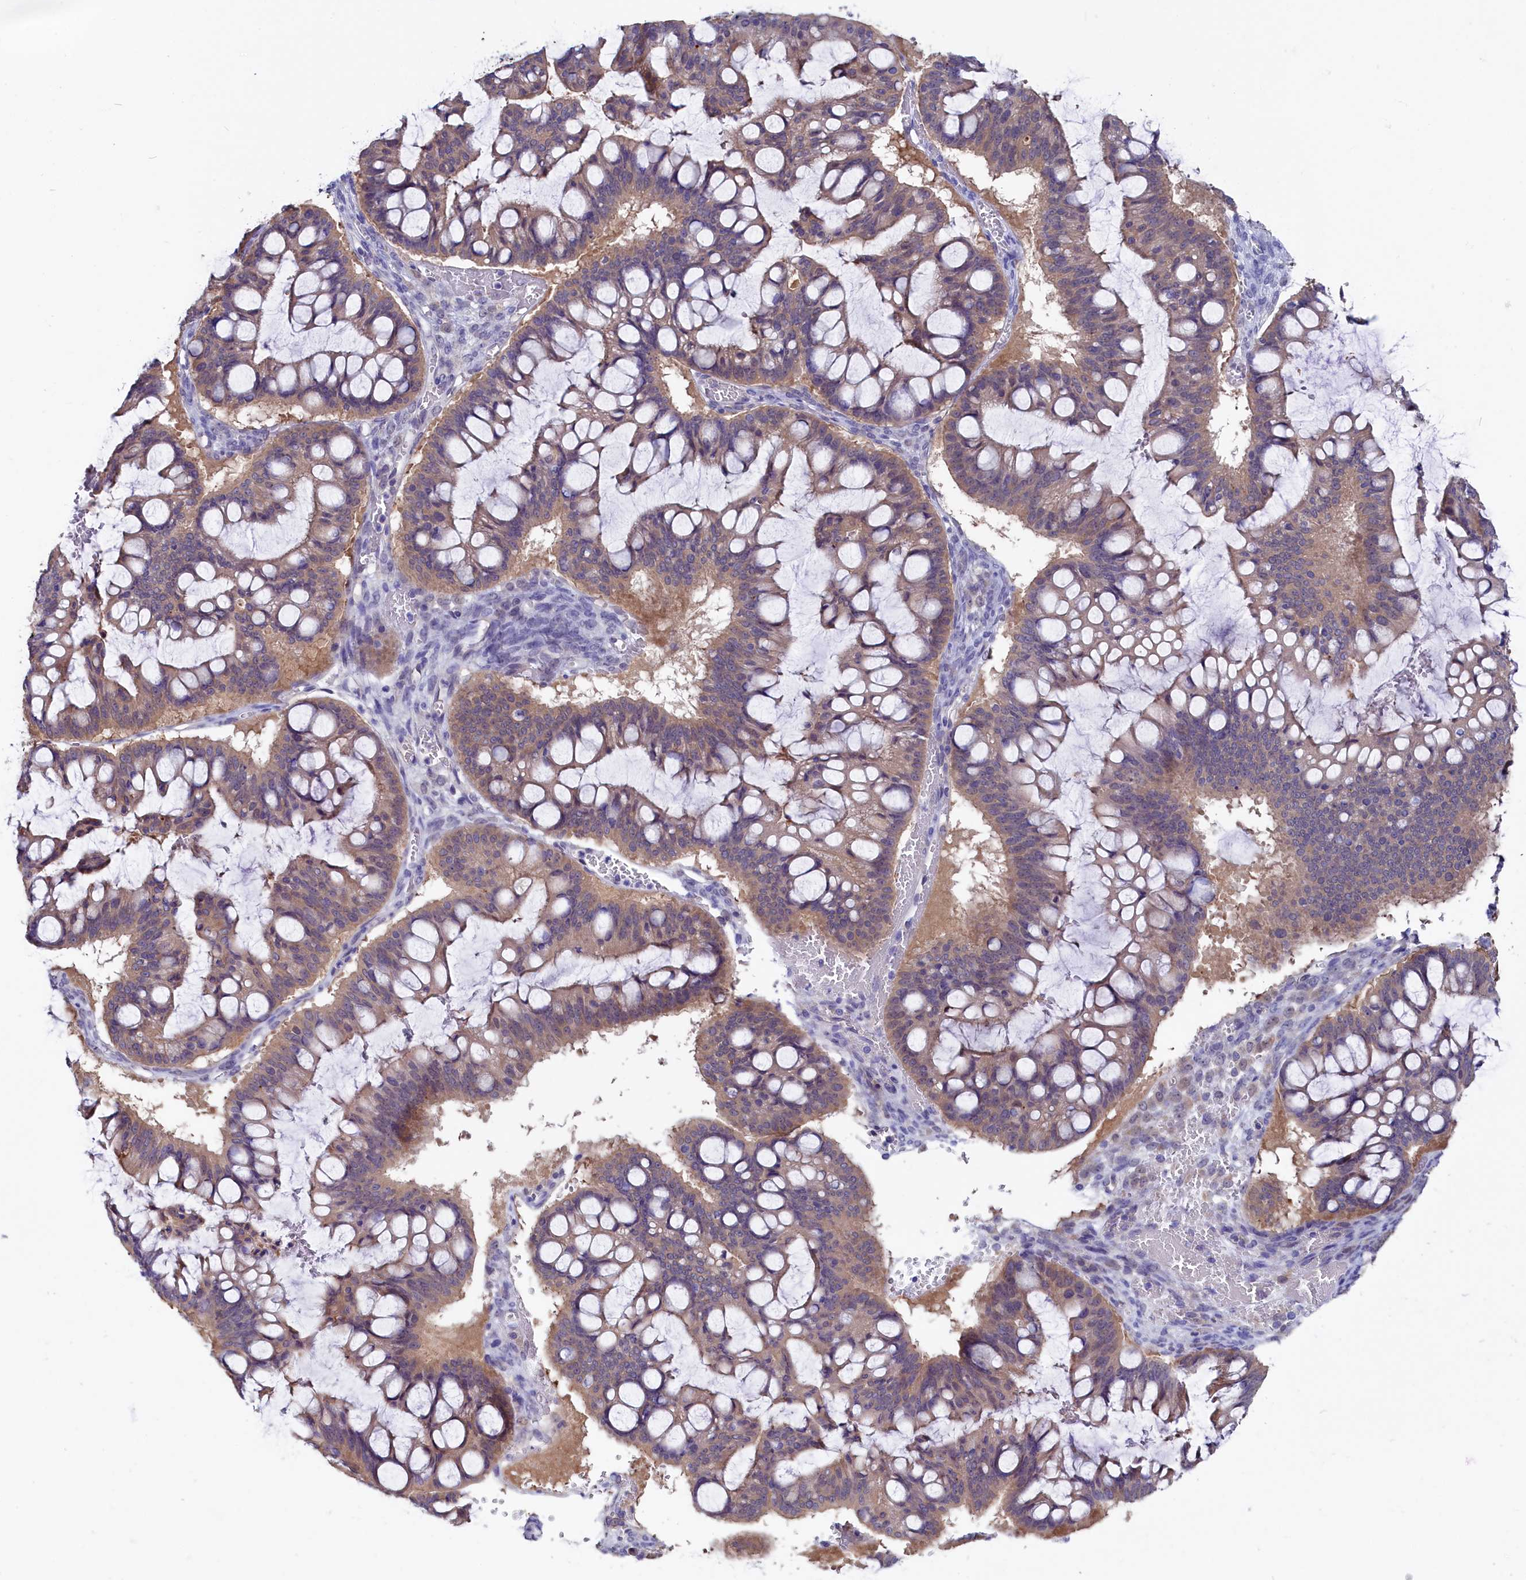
{"staining": {"intensity": "weak", "quantity": ">75%", "location": "cytoplasmic/membranous"}, "tissue": "ovarian cancer", "cell_type": "Tumor cells", "image_type": "cancer", "snomed": [{"axis": "morphology", "description": "Cystadenocarcinoma, mucinous, NOS"}, {"axis": "topography", "description": "Ovary"}], "caption": "The image shows staining of mucinous cystadenocarcinoma (ovarian), revealing weak cytoplasmic/membranous protein staining (brown color) within tumor cells.", "gene": "CIAPIN1", "patient": {"sex": "female", "age": 73}}